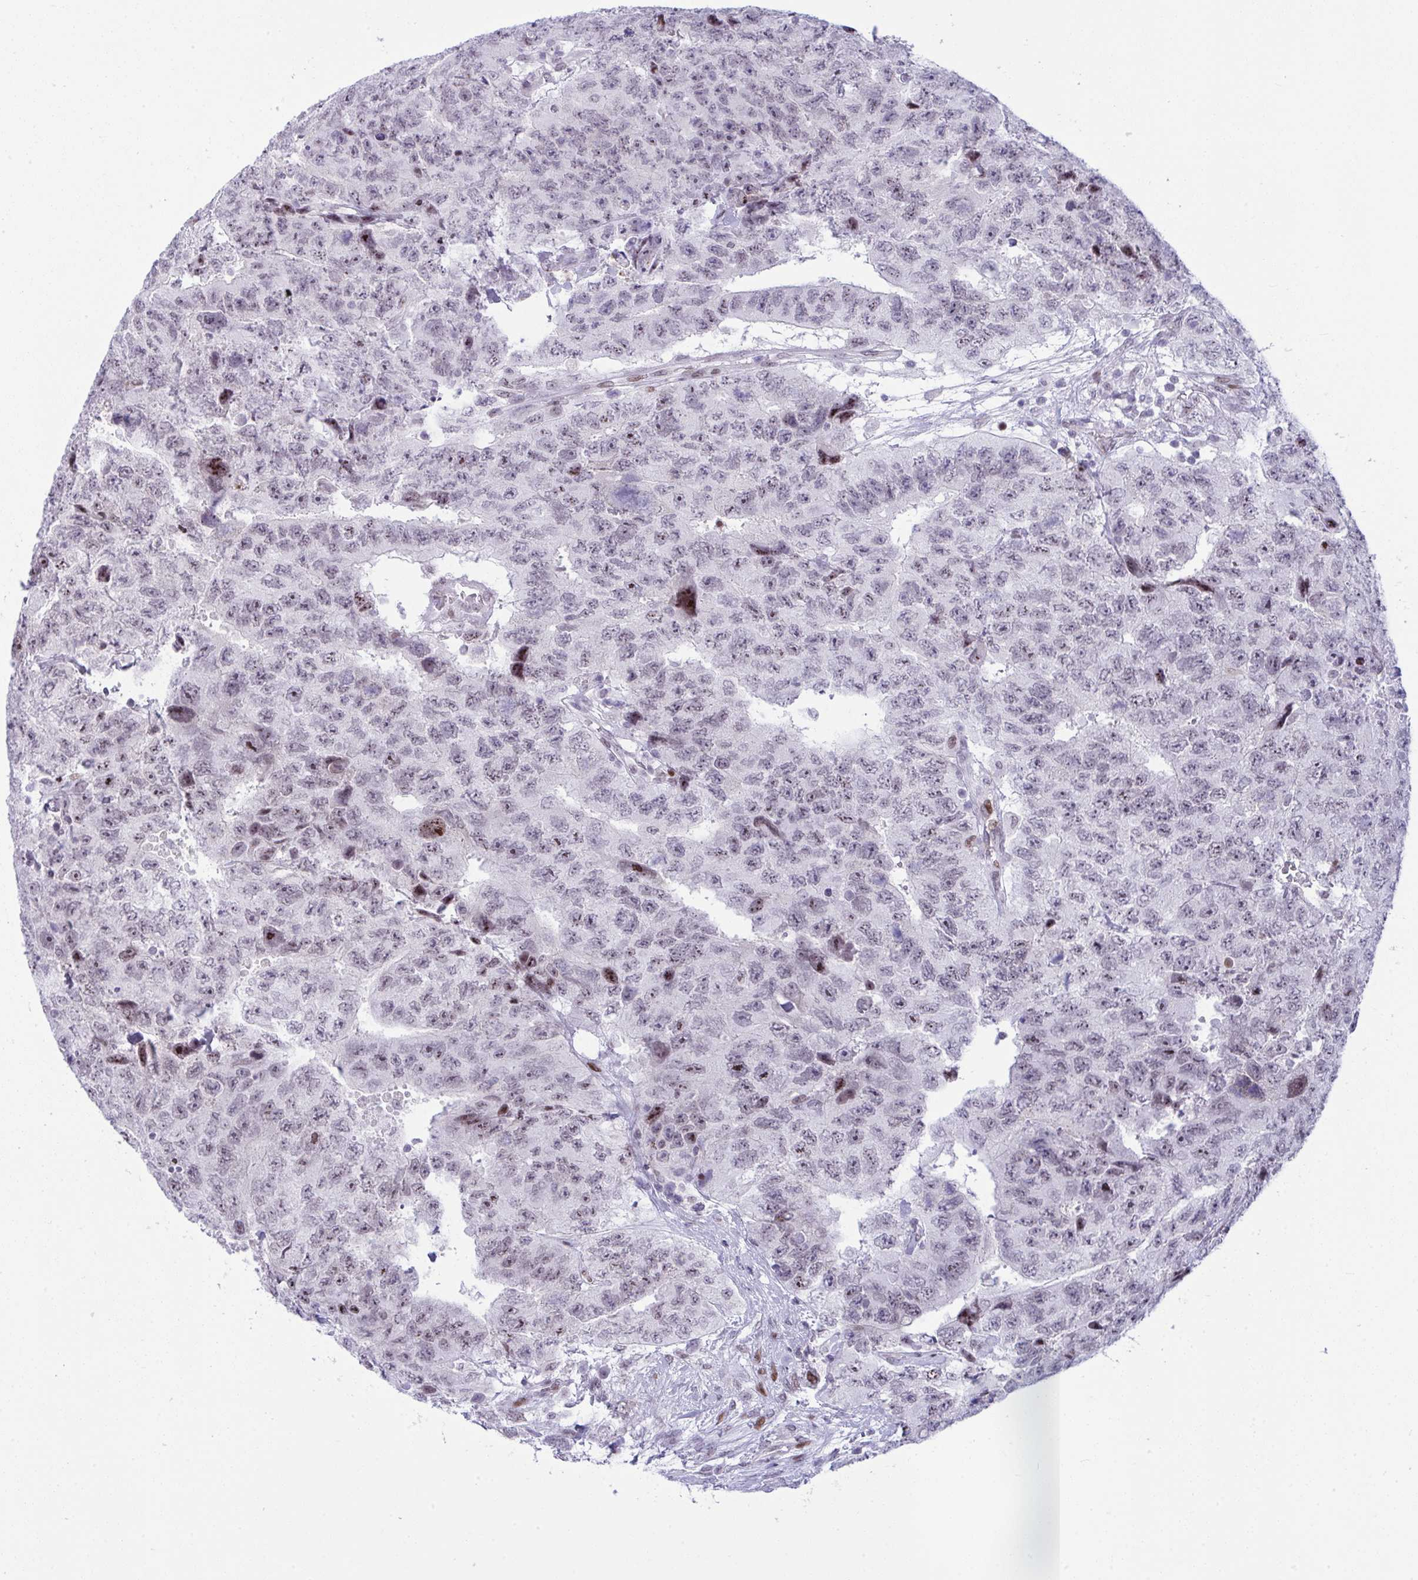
{"staining": {"intensity": "moderate", "quantity": "25%-75%", "location": "nuclear"}, "tissue": "testis cancer", "cell_type": "Tumor cells", "image_type": "cancer", "snomed": [{"axis": "morphology", "description": "Carcinoma, Embryonal, NOS"}, {"axis": "topography", "description": "Testis"}], "caption": "Moderate nuclear staining for a protein is identified in approximately 25%-75% of tumor cells of testis cancer (embryonal carcinoma) using IHC.", "gene": "ZFHX3", "patient": {"sex": "male", "age": 24}}